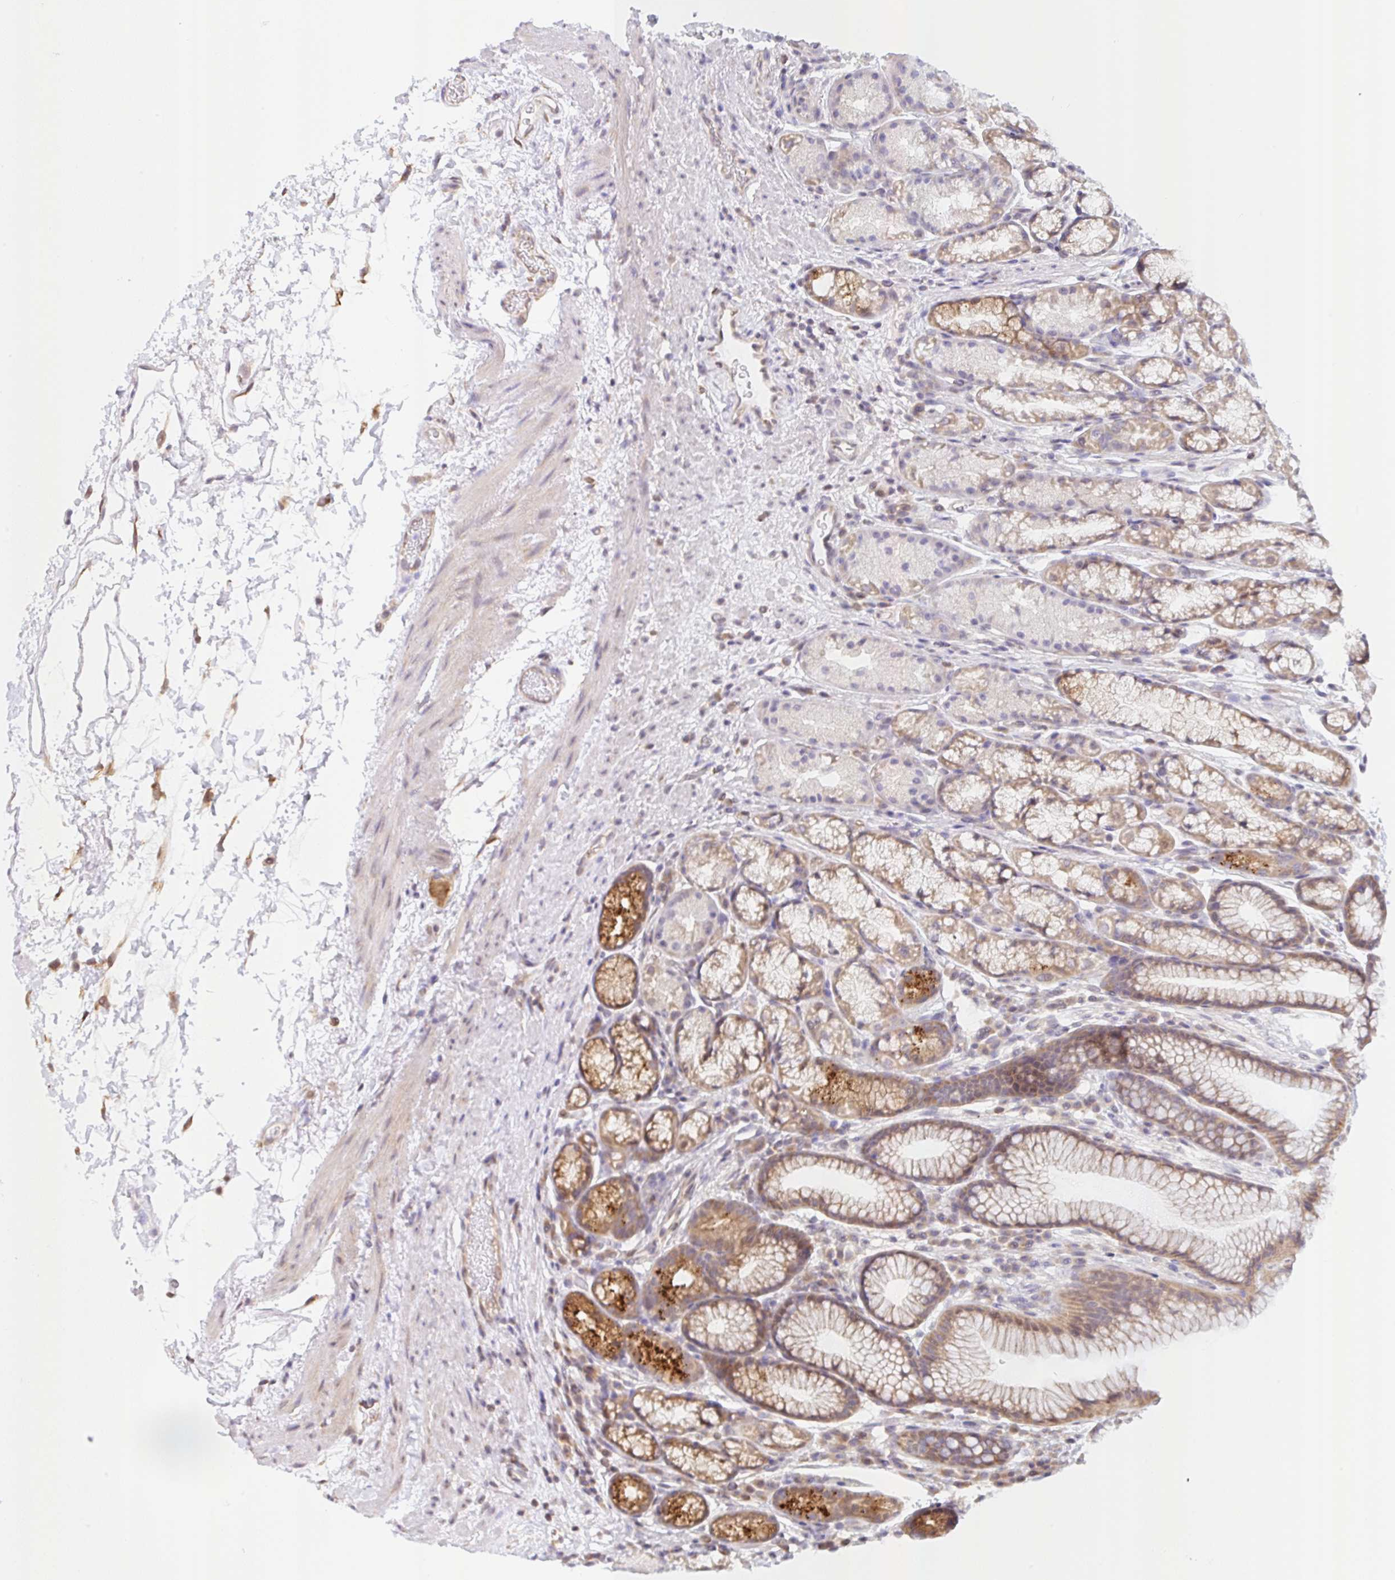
{"staining": {"intensity": "moderate", "quantity": "25%-75%", "location": "cytoplasmic/membranous"}, "tissue": "stomach", "cell_type": "Glandular cells", "image_type": "normal", "snomed": [{"axis": "morphology", "description": "Normal tissue, NOS"}, {"axis": "topography", "description": "Stomach, lower"}], "caption": "The micrograph demonstrates a brown stain indicating the presence of a protein in the cytoplasmic/membranous of glandular cells in stomach.", "gene": "TBPL2", "patient": {"sex": "male", "age": 67}}